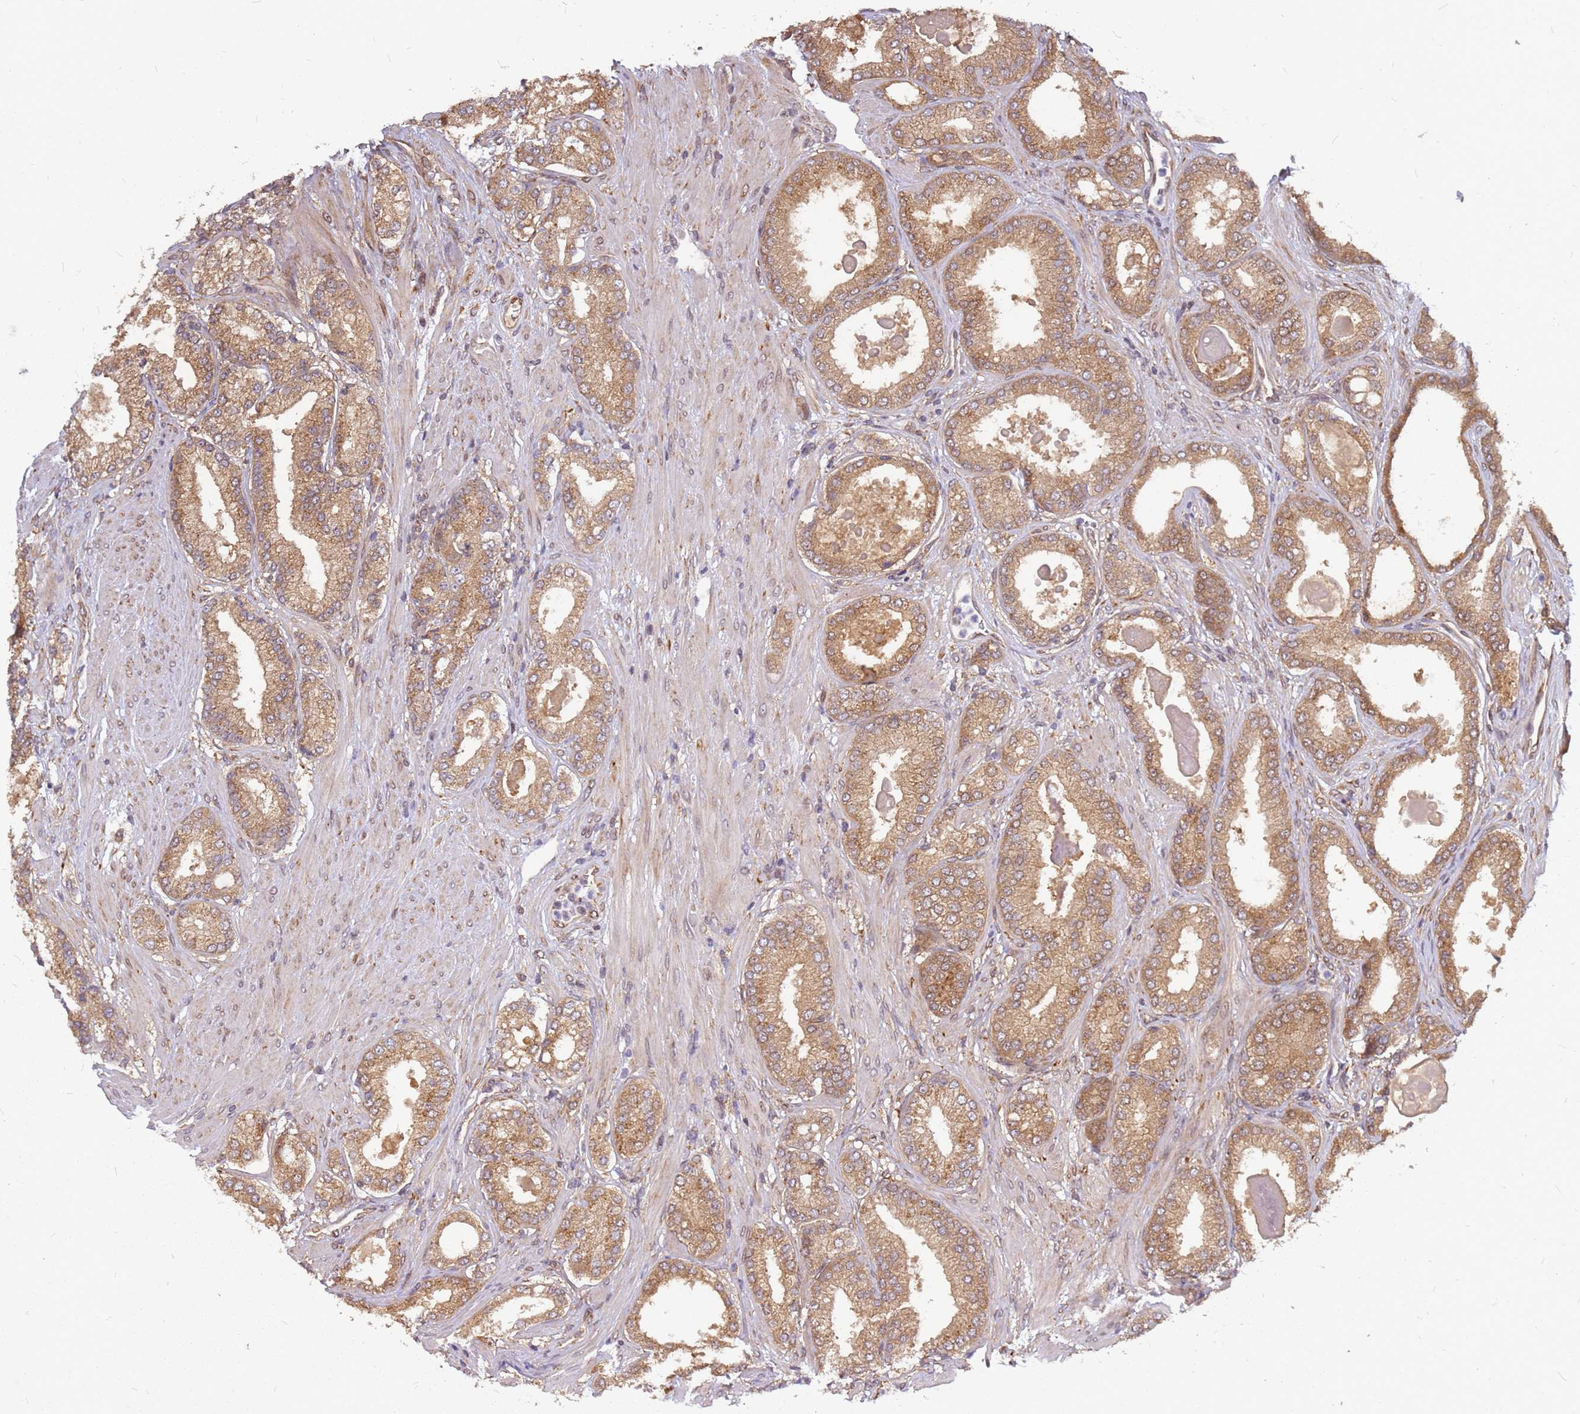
{"staining": {"intensity": "moderate", "quantity": ">75%", "location": "cytoplasmic/membranous"}, "tissue": "prostate cancer", "cell_type": "Tumor cells", "image_type": "cancer", "snomed": [{"axis": "morphology", "description": "Adenocarcinoma, Low grade"}, {"axis": "topography", "description": "Prostate"}], "caption": "Immunohistochemical staining of human prostate cancer (adenocarcinoma (low-grade)) reveals moderate cytoplasmic/membranous protein expression in approximately >75% of tumor cells. The staining is performed using DAB (3,3'-diaminobenzidine) brown chromogen to label protein expression. The nuclei are counter-stained blue using hematoxylin.", "gene": "NUDT14", "patient": {"sex": "male", "age": 59}}